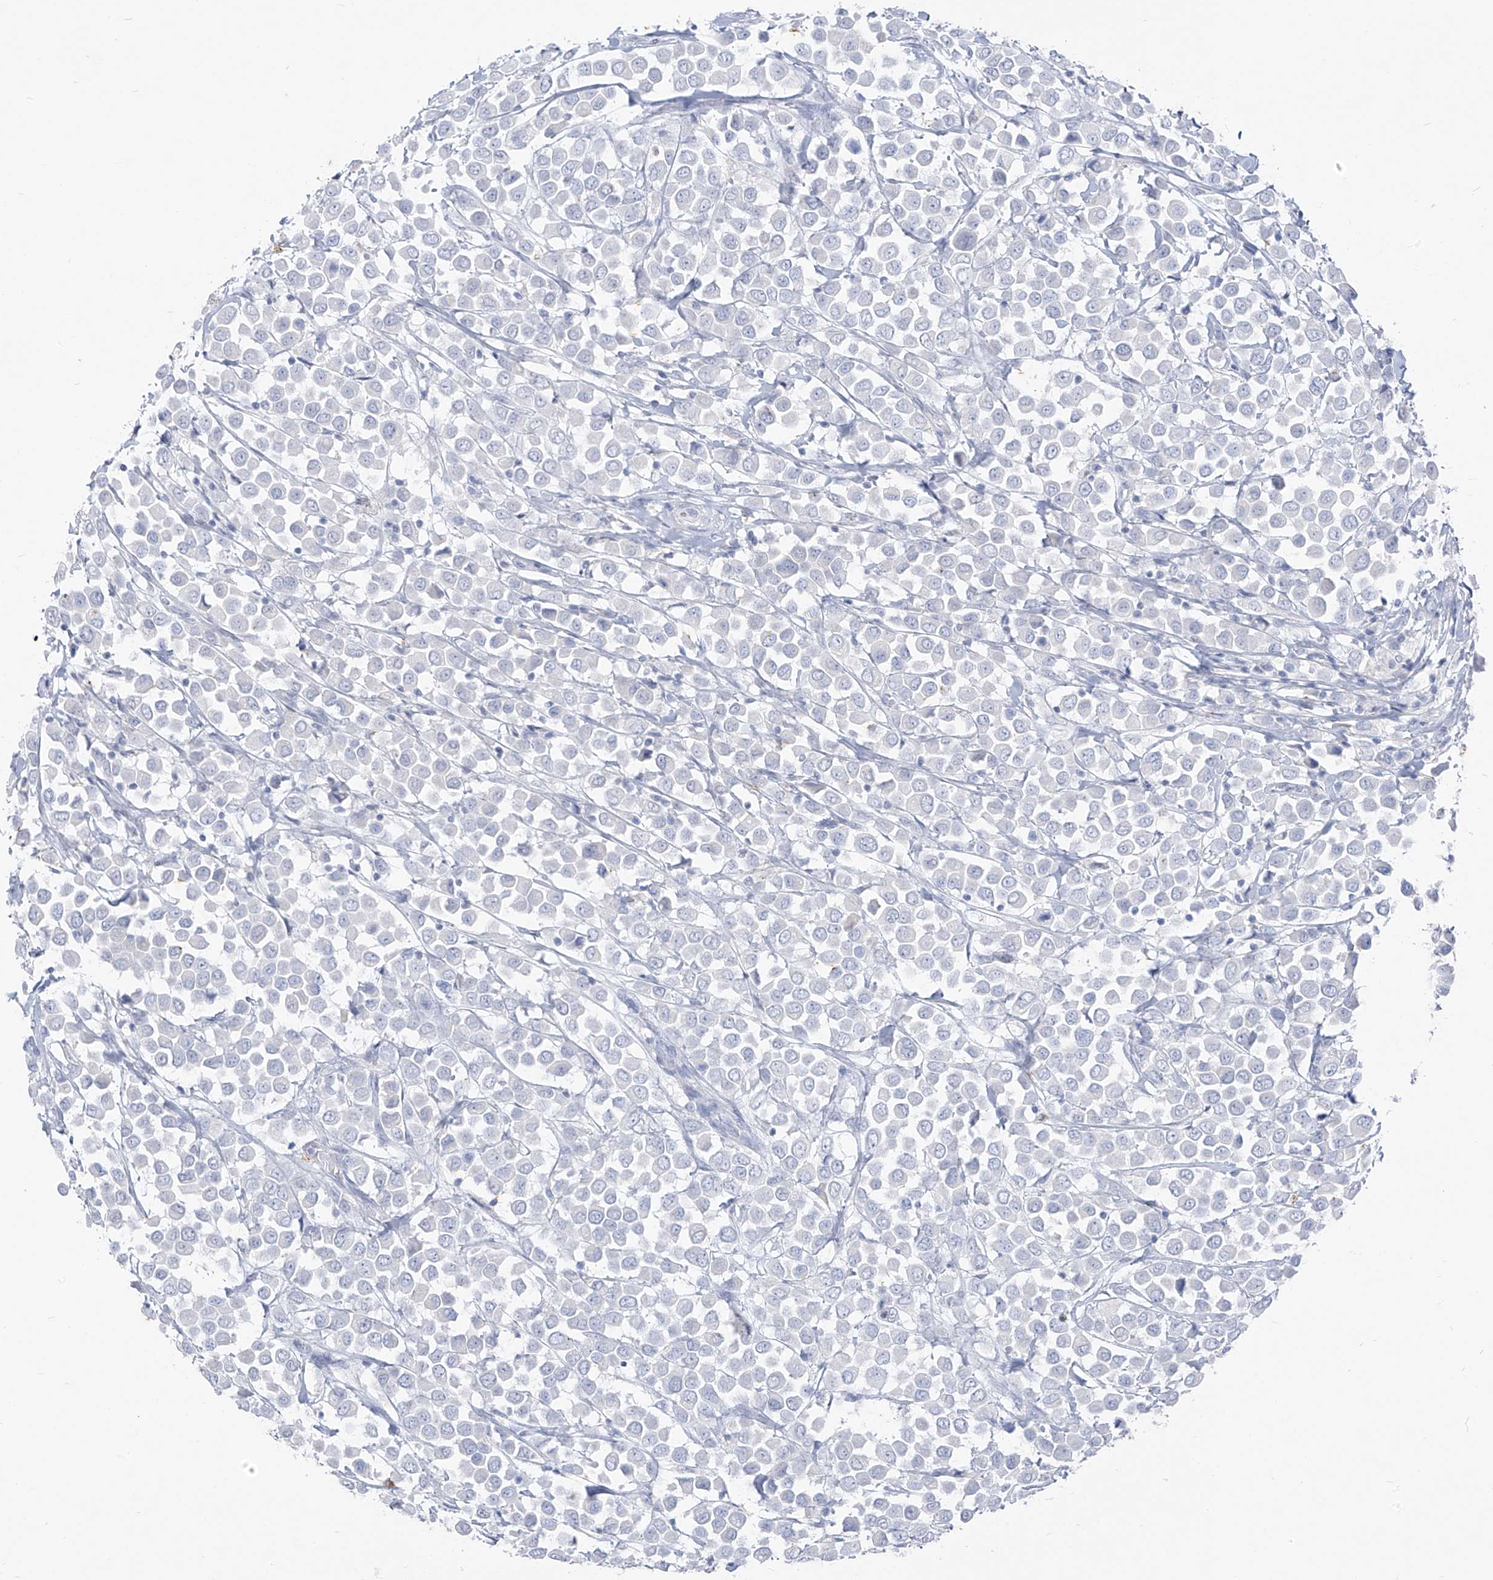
{"staining": {"intensity": "negative", "quantity": "none", "location": "none"}, "tissue": "breast cancer", "cell_type": "Tumor cells", "image_type": "cancer", "snomed": [{"axis": "morphology", "description": "Duct carcinoma"}, {"axis": "topography", "description": "Breast"}], "caption": "This is an immunohistochemistry micrograph of human breast cancer (infiltrating ductal carcinoma). There is no expression in tumor cells.", "gene": "CX3CR1", "patient": {"sex": "female", "age": 61}}